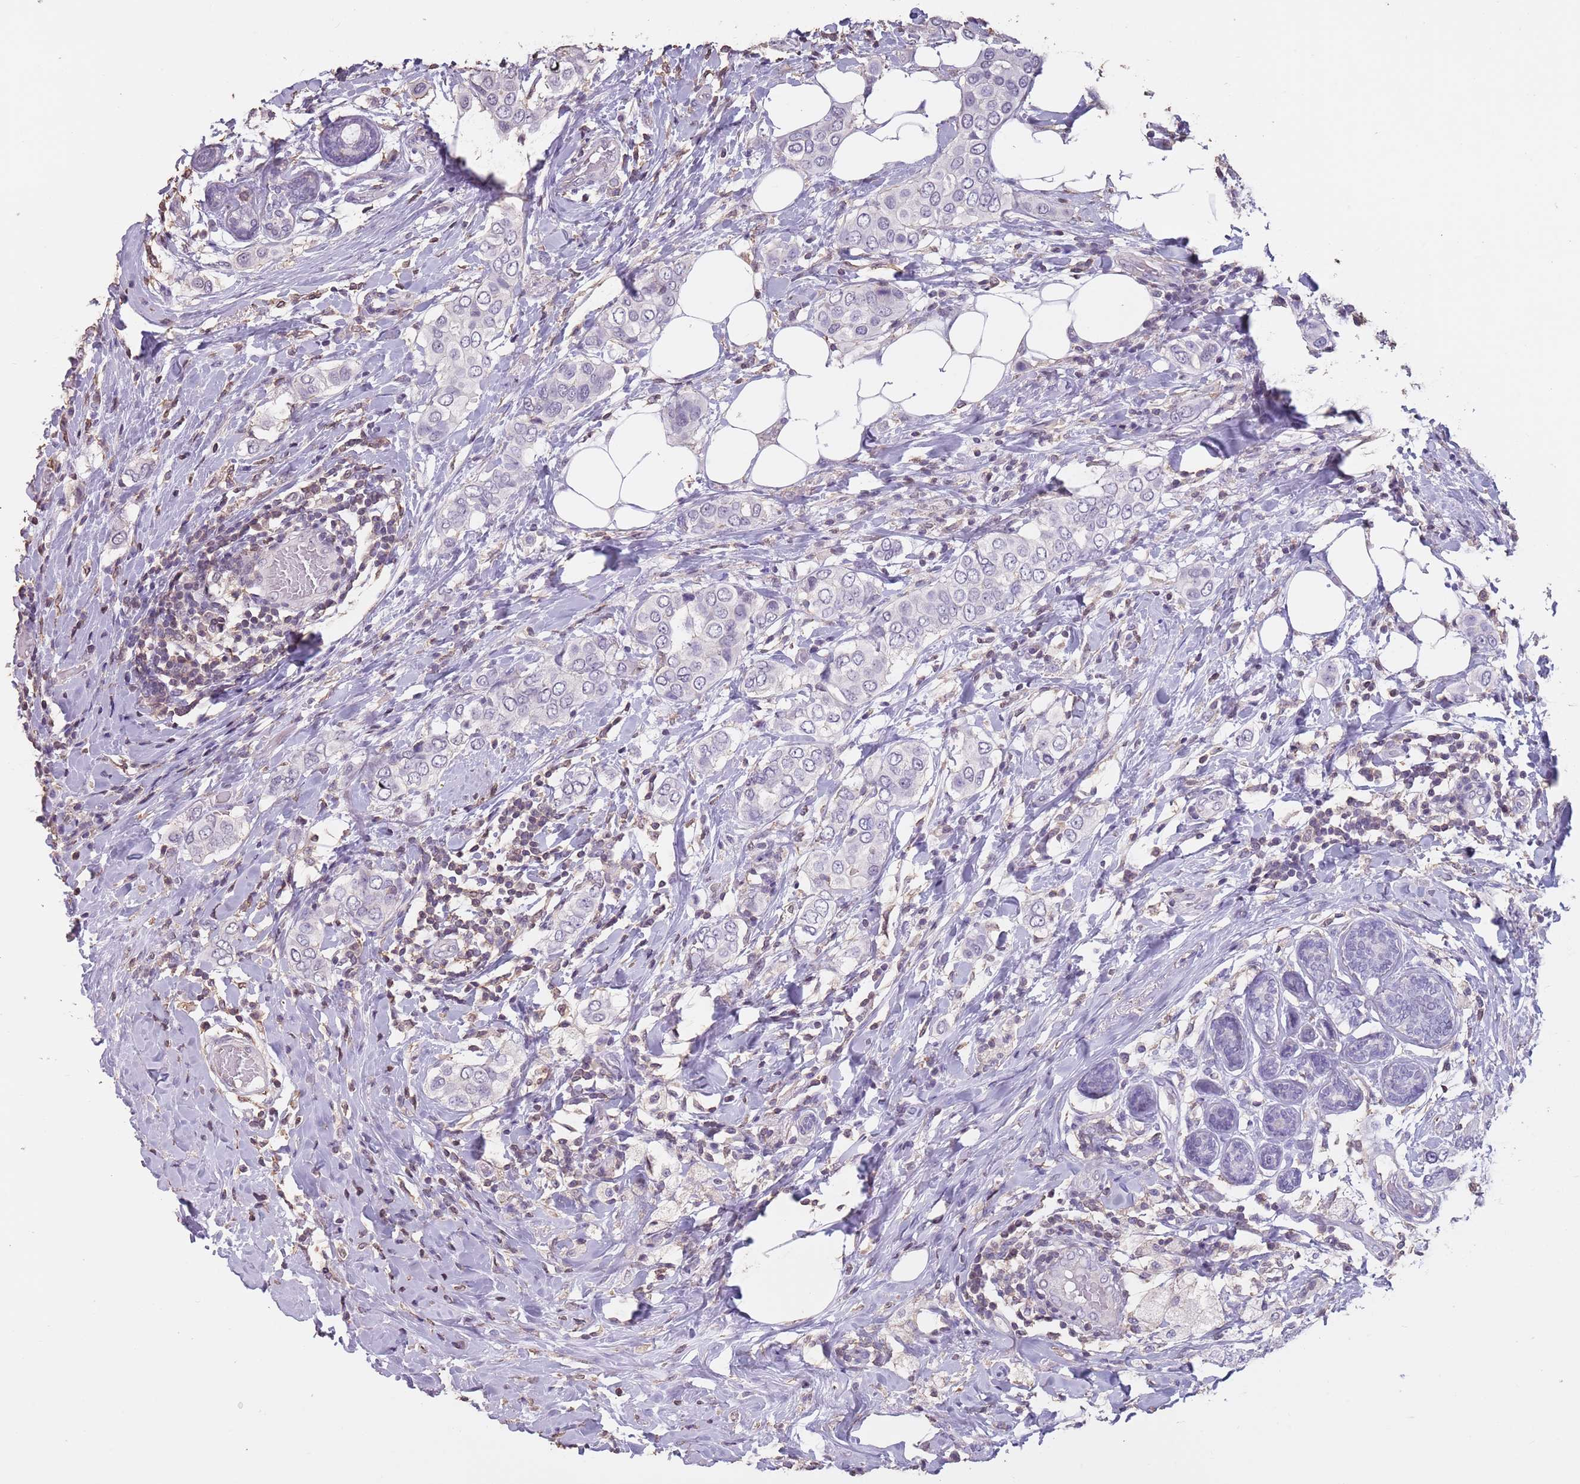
{"staining": {"intensity": "negative", "quantity": "none", "location": "none"}, "tissue": "breast cancer", "cell_type": "Tumor cells", "image_type": "cancer", "snomed": [{"axis": "morphology", "description": "Lobular carcinoma"}, {"axis": "topography", "description": "Breast"}], "caption": "Immunohistochemistry image of neoplastic tissue: breast cancer (lobular carcinoma) stained with DAB demonstrates no significant protein staining in tumor cells.", "gene": "SUN5", "patient": {"sex": "female", "age": 51}}